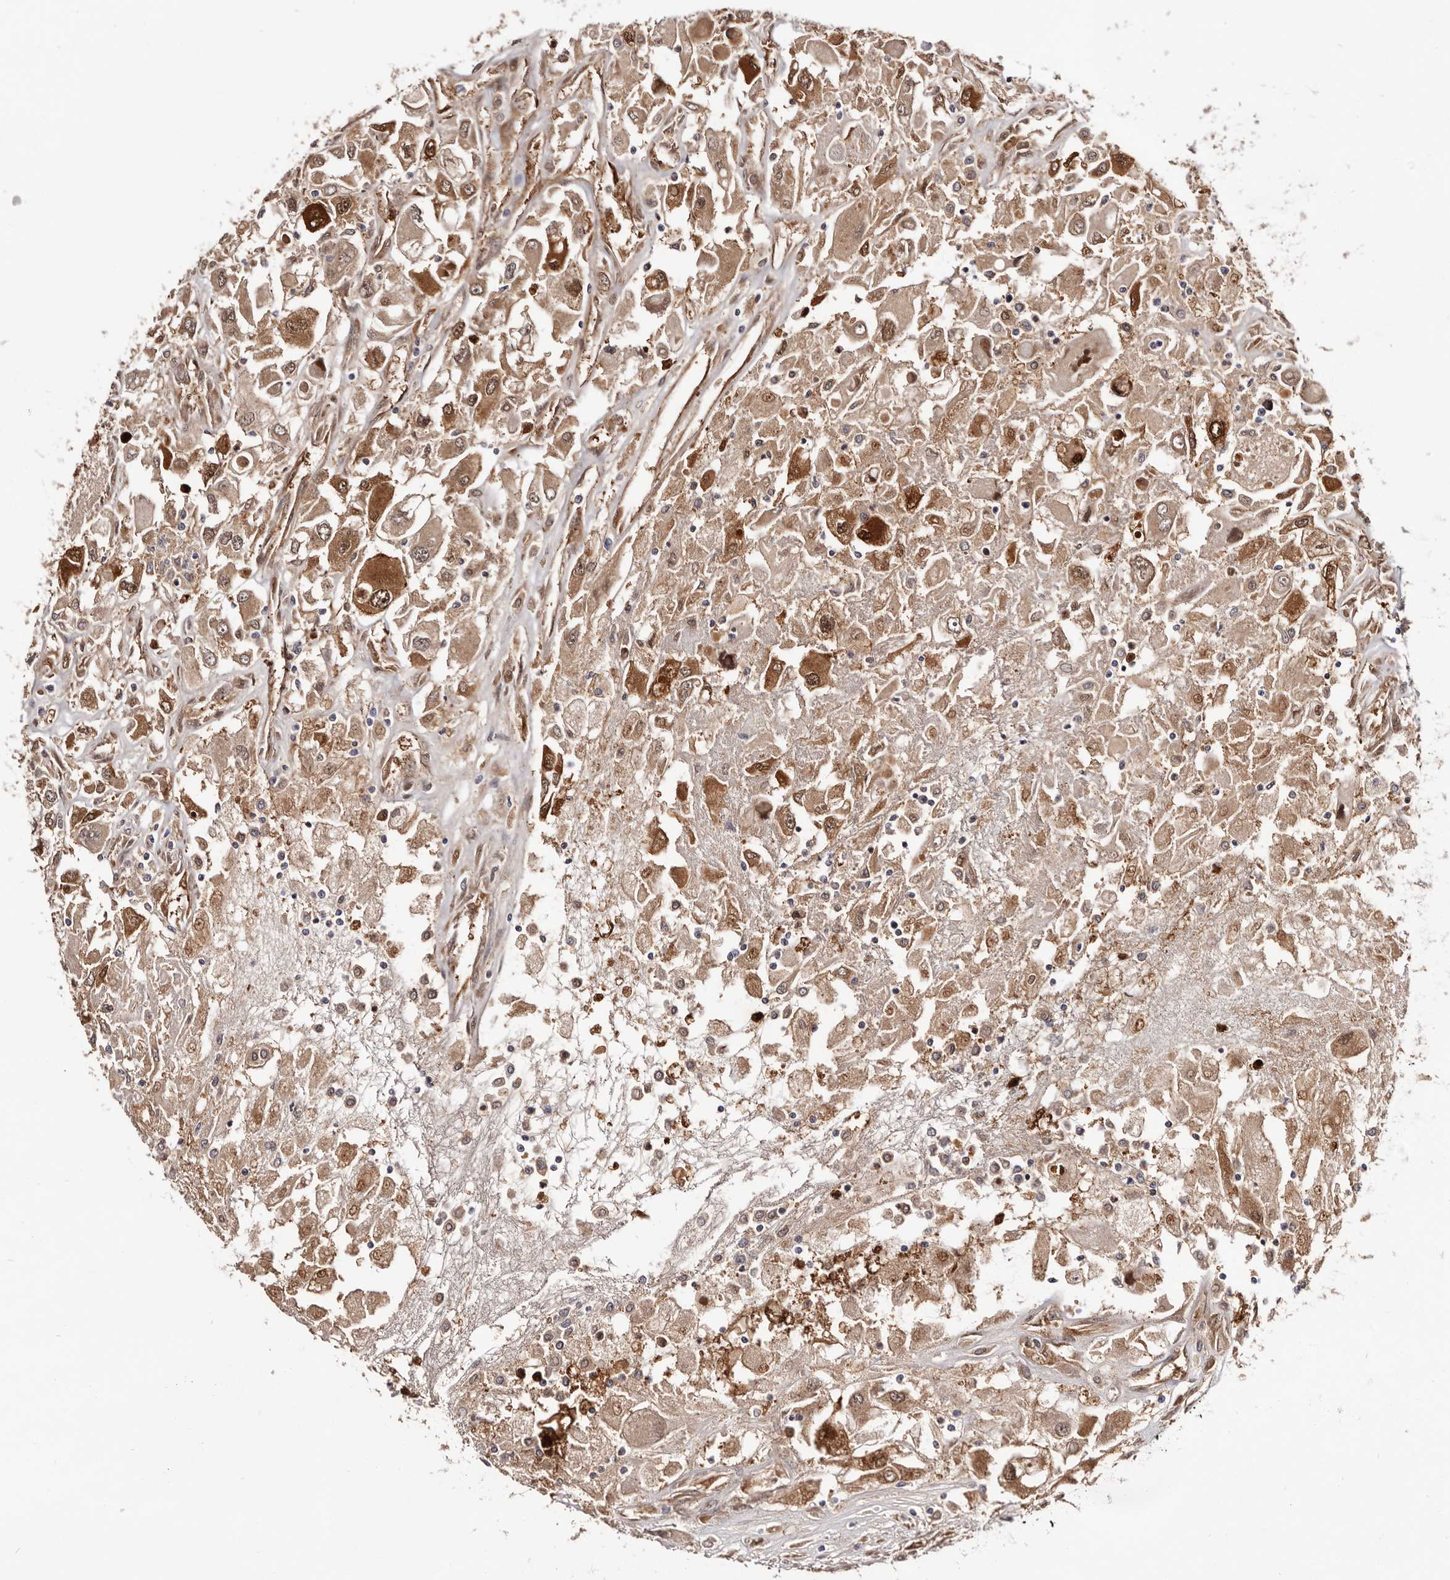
{"staining": {"intensity": "moderate", "quantity": ">75%", "location": "cytoplasmic/membranous,nuclear"}, "tissue": "renal cancer", "cell_type": "Tumor cells", "image_type": "cancer", "snomed": [{"axis": "morphology", "description": "Adenocarcinoma, NOS"}, {"axis": "topography", "description": "Kidney"}], "caption": "Moderate cytoplasmic/membranous and nuclear staining is seen in about >75% of tumor cells in renal cancer.", "gene": "TP53I3", "patient": {"sex": "female", "age": 52}}